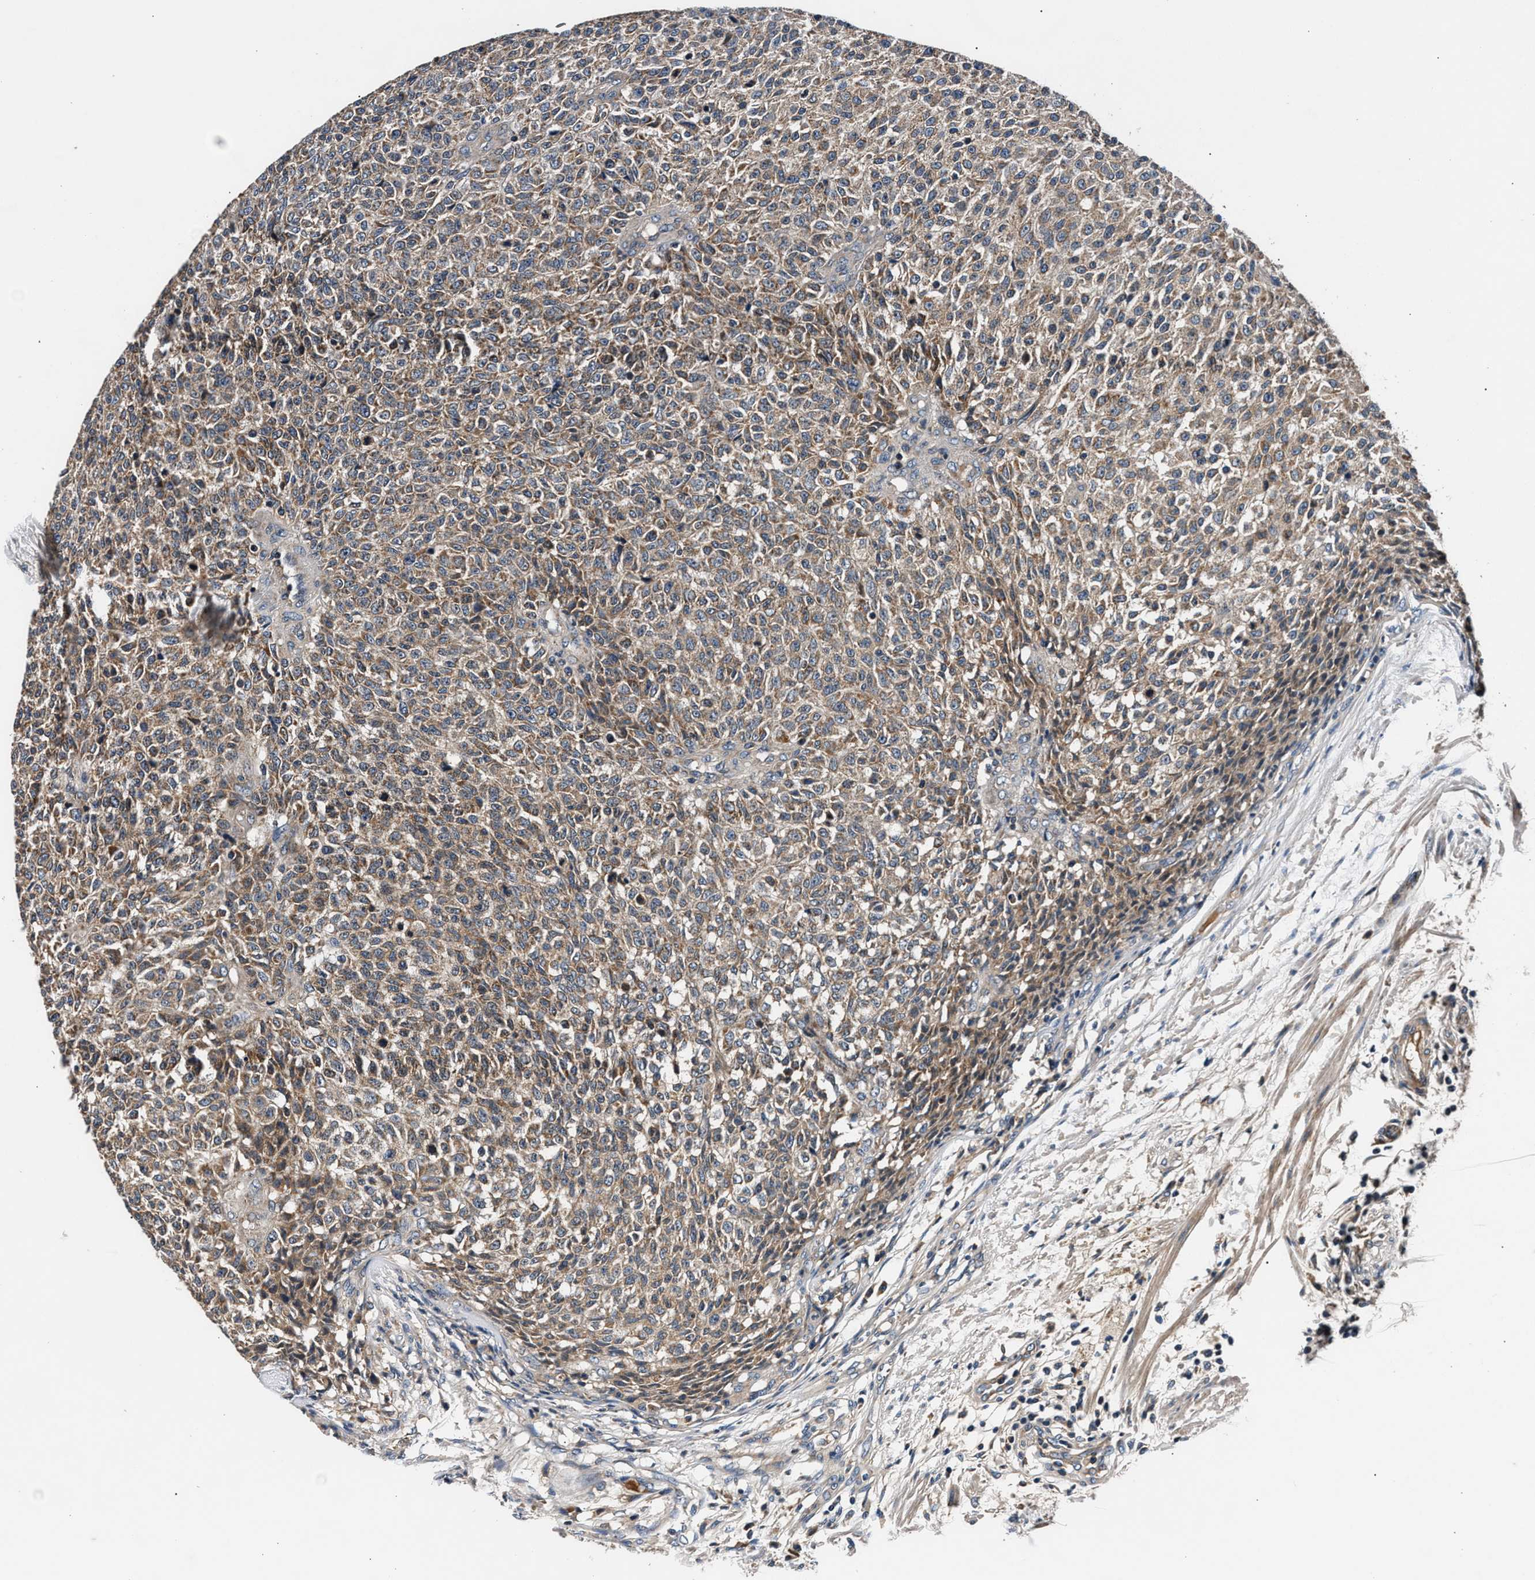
{"staining": {"intensity": "moderate", "quantity": ">75%", "location": "cytoplasmic/membranous"}, "tissue": "testis cancer", "cell_type": "Tumor cells", "image_type": "cancer", "snomed": [{"axis": "morphology", "description": "Seminoma, NOS"}, {"axis": "topography", "description": "Testis"}], "caption": "A brown stain shows moderate cytoplasmic/membranous expression of a protein in human testis cancer tumor cells. Immunohistochemistry (ihc) stains the protein in brown and the nuclei are stained blue.", "gene": "IMMT", "patient": {"sex": "male", "age": 59}}